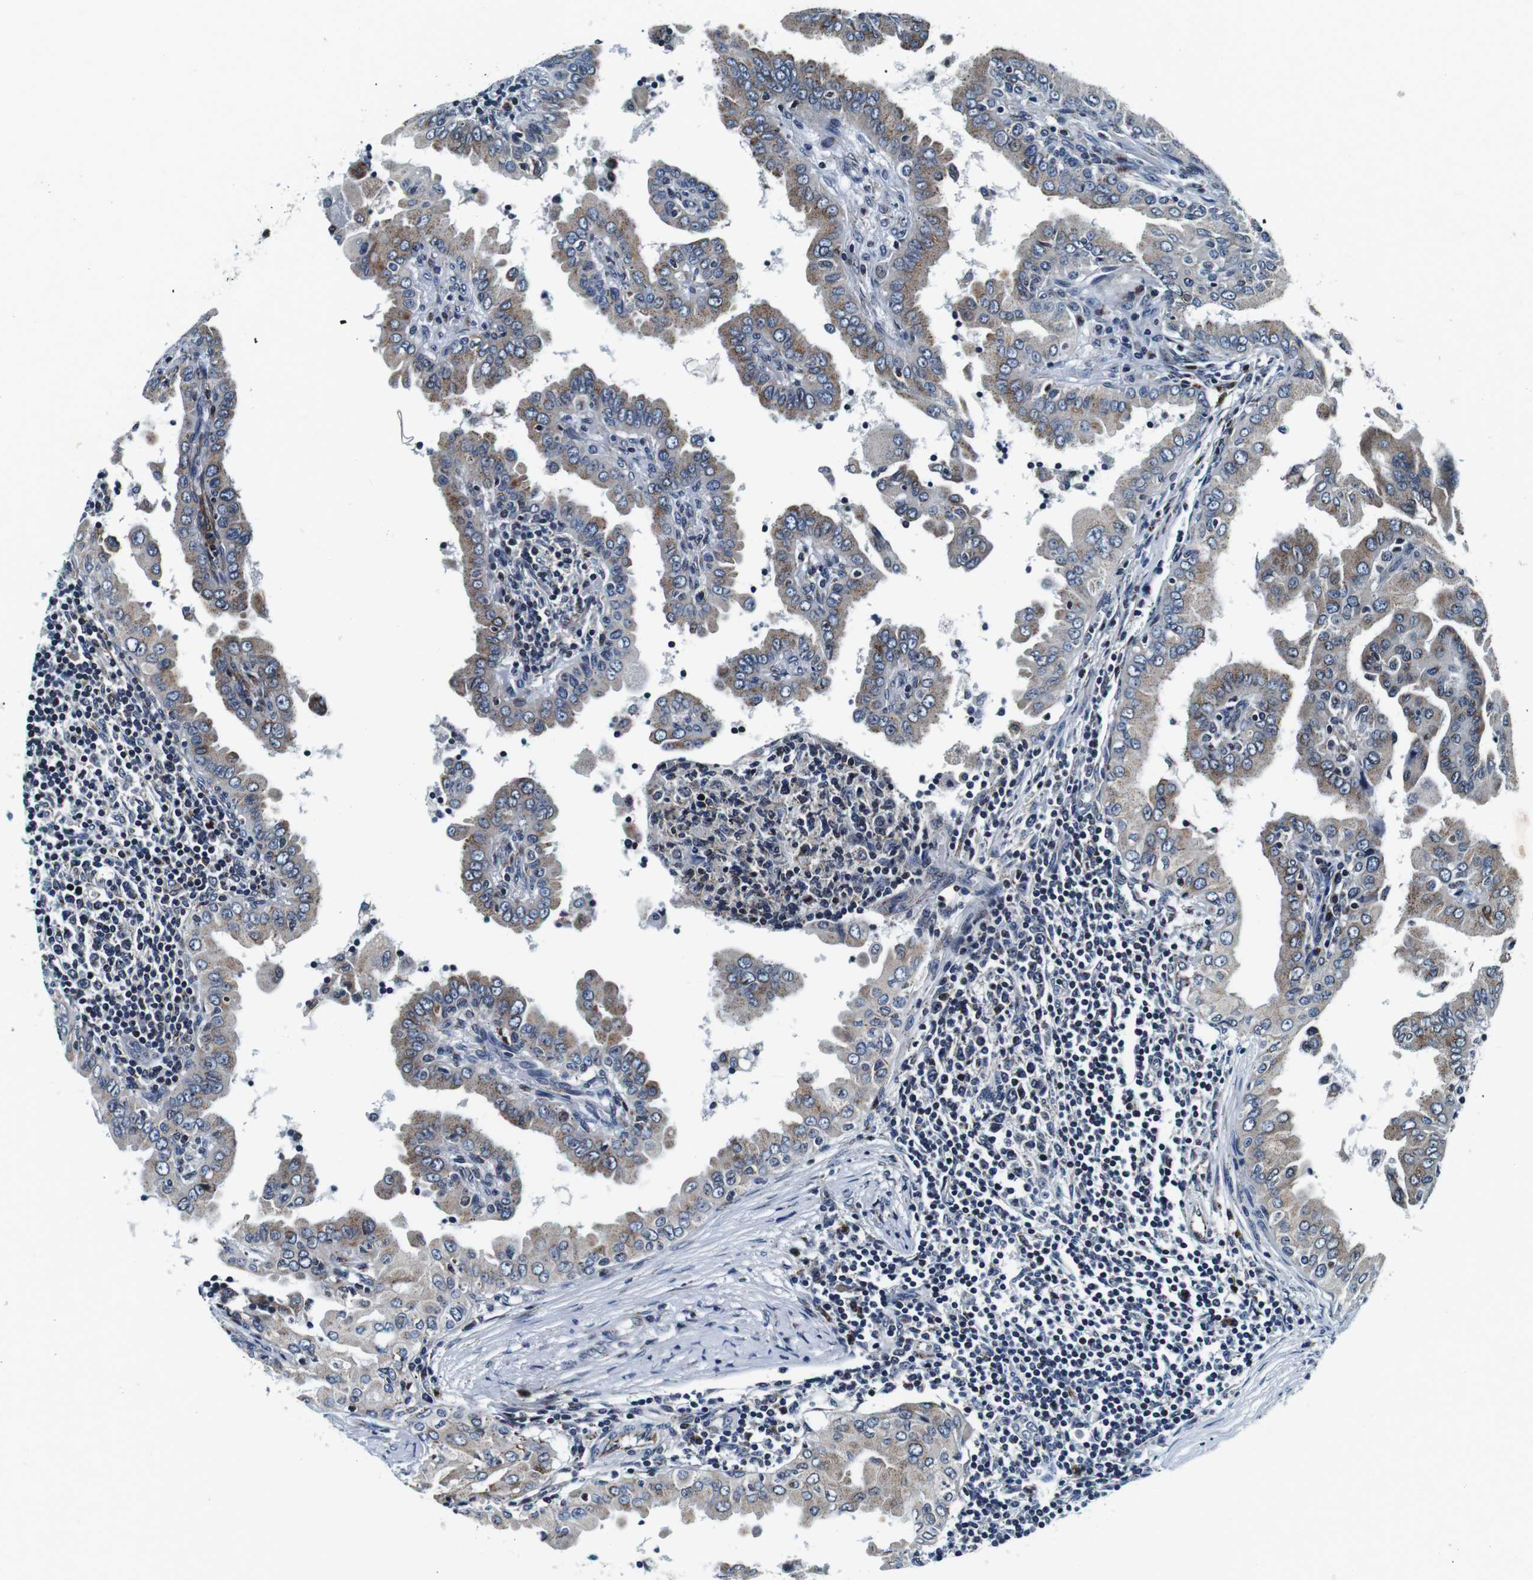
{"staining": {"intensity": "moderate", "quantity": "25%-75%", "location": "cytoplasmic/membranous"}, "tissue": "thyroid cancer", "cell_type": "Tumor cells", "image_type": "cancer", "snomed": [{"axis": "morphology", "description": "Papillary adenocarcinoma, NOS"}, {"axis": "topography", "description": "Thyroid gland"}], "caption": "A micrograph of human papillary adenocarcinoma (thyroid) stained for a protein exhibits moderate cytoplasmic/membranous brown staining in tumor cells.", "gene": "FAR2", "patient": {"sex": "male", "age": 33}}